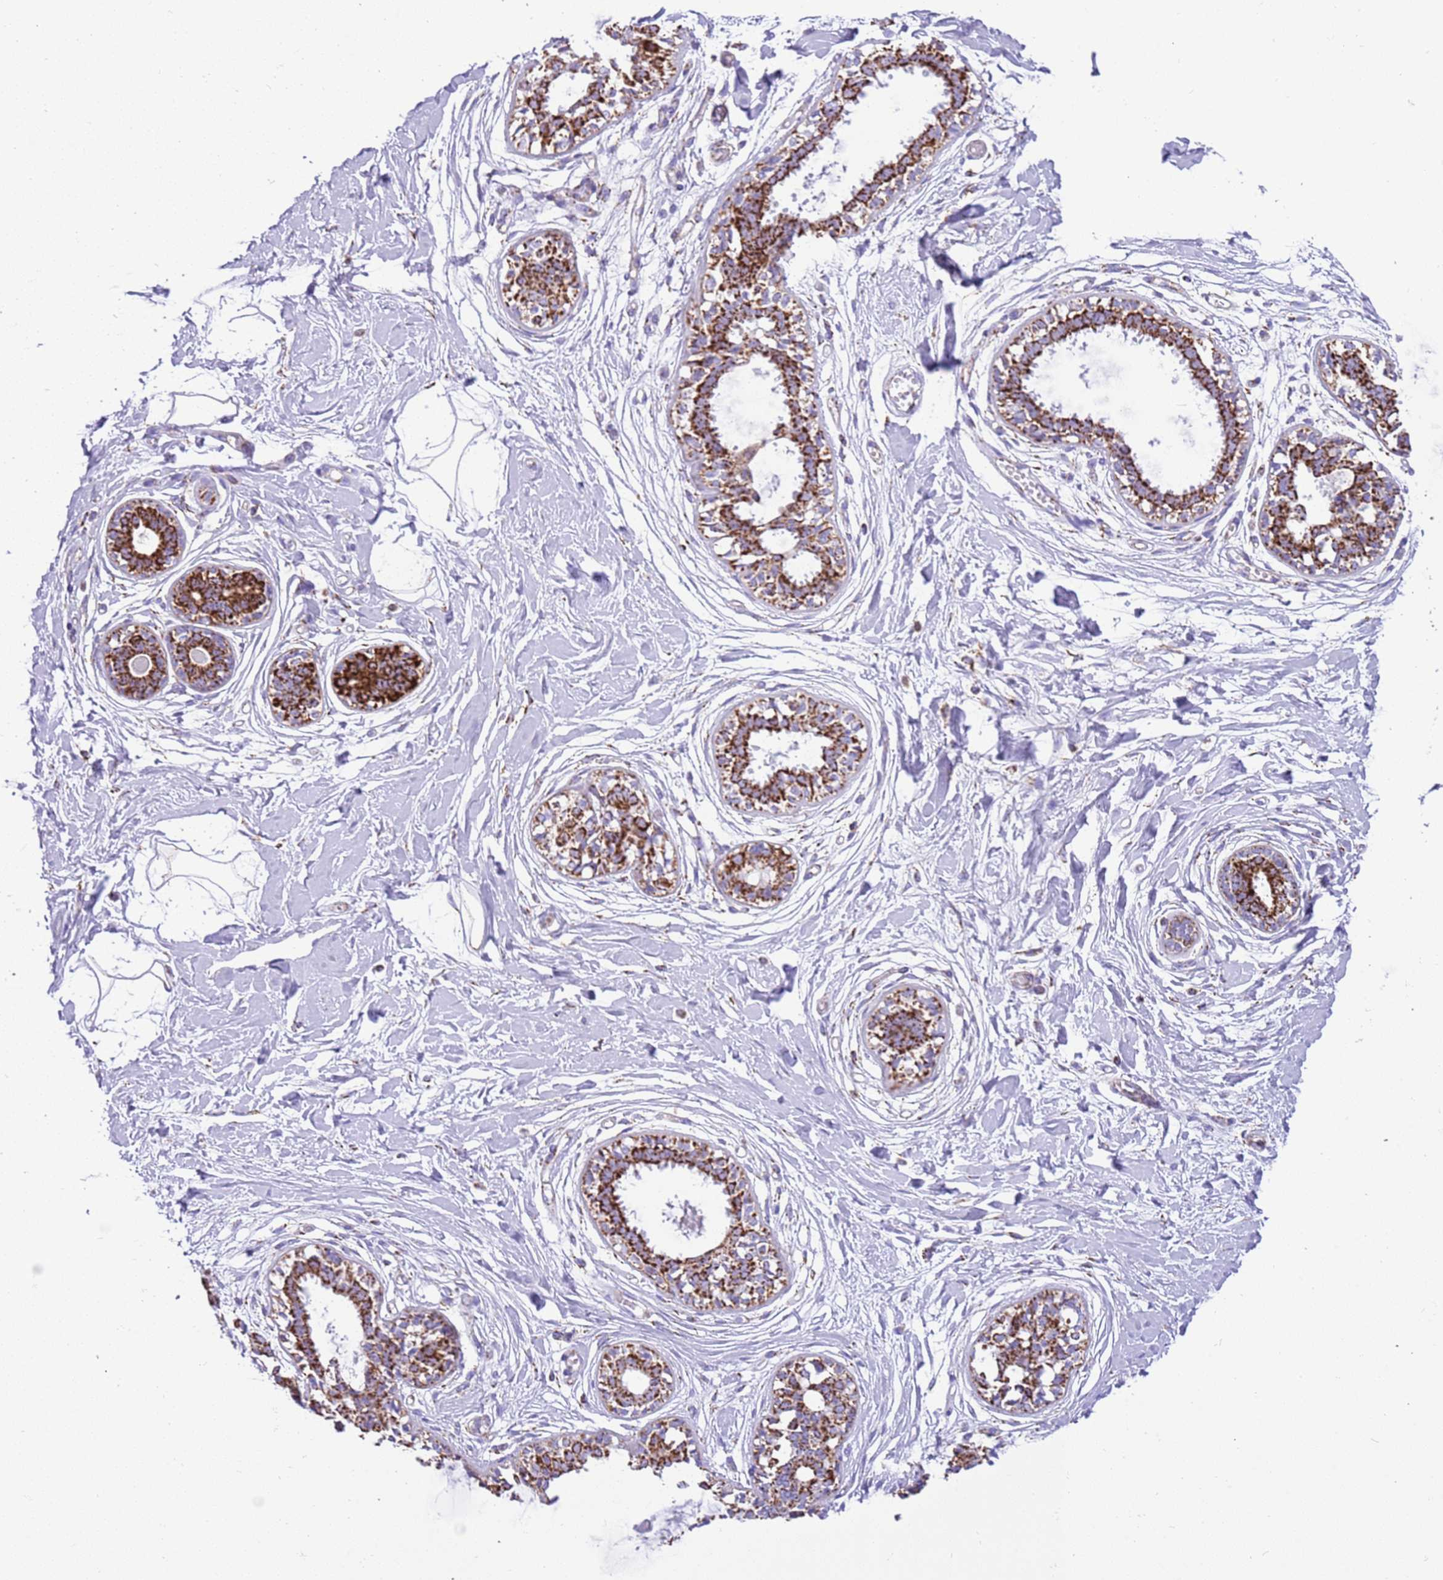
{"staining": {"intensity": "negative", "quantity": "none", "location": "none"}, "tissue": "breast", "cell_type": "Adipocytes", "image_type": "normal", "snomed": [{"axis": "morphology", "description": "Normal tissue, NOS"}, {"axis": "topography", "description": "Breast"}], "caption": "Immunohistochemical staining of benign human breast exhibits no significant expression in adipocytes.", "gene": "SUCLG2", "patient": {"sex": "female", "age": 45}}